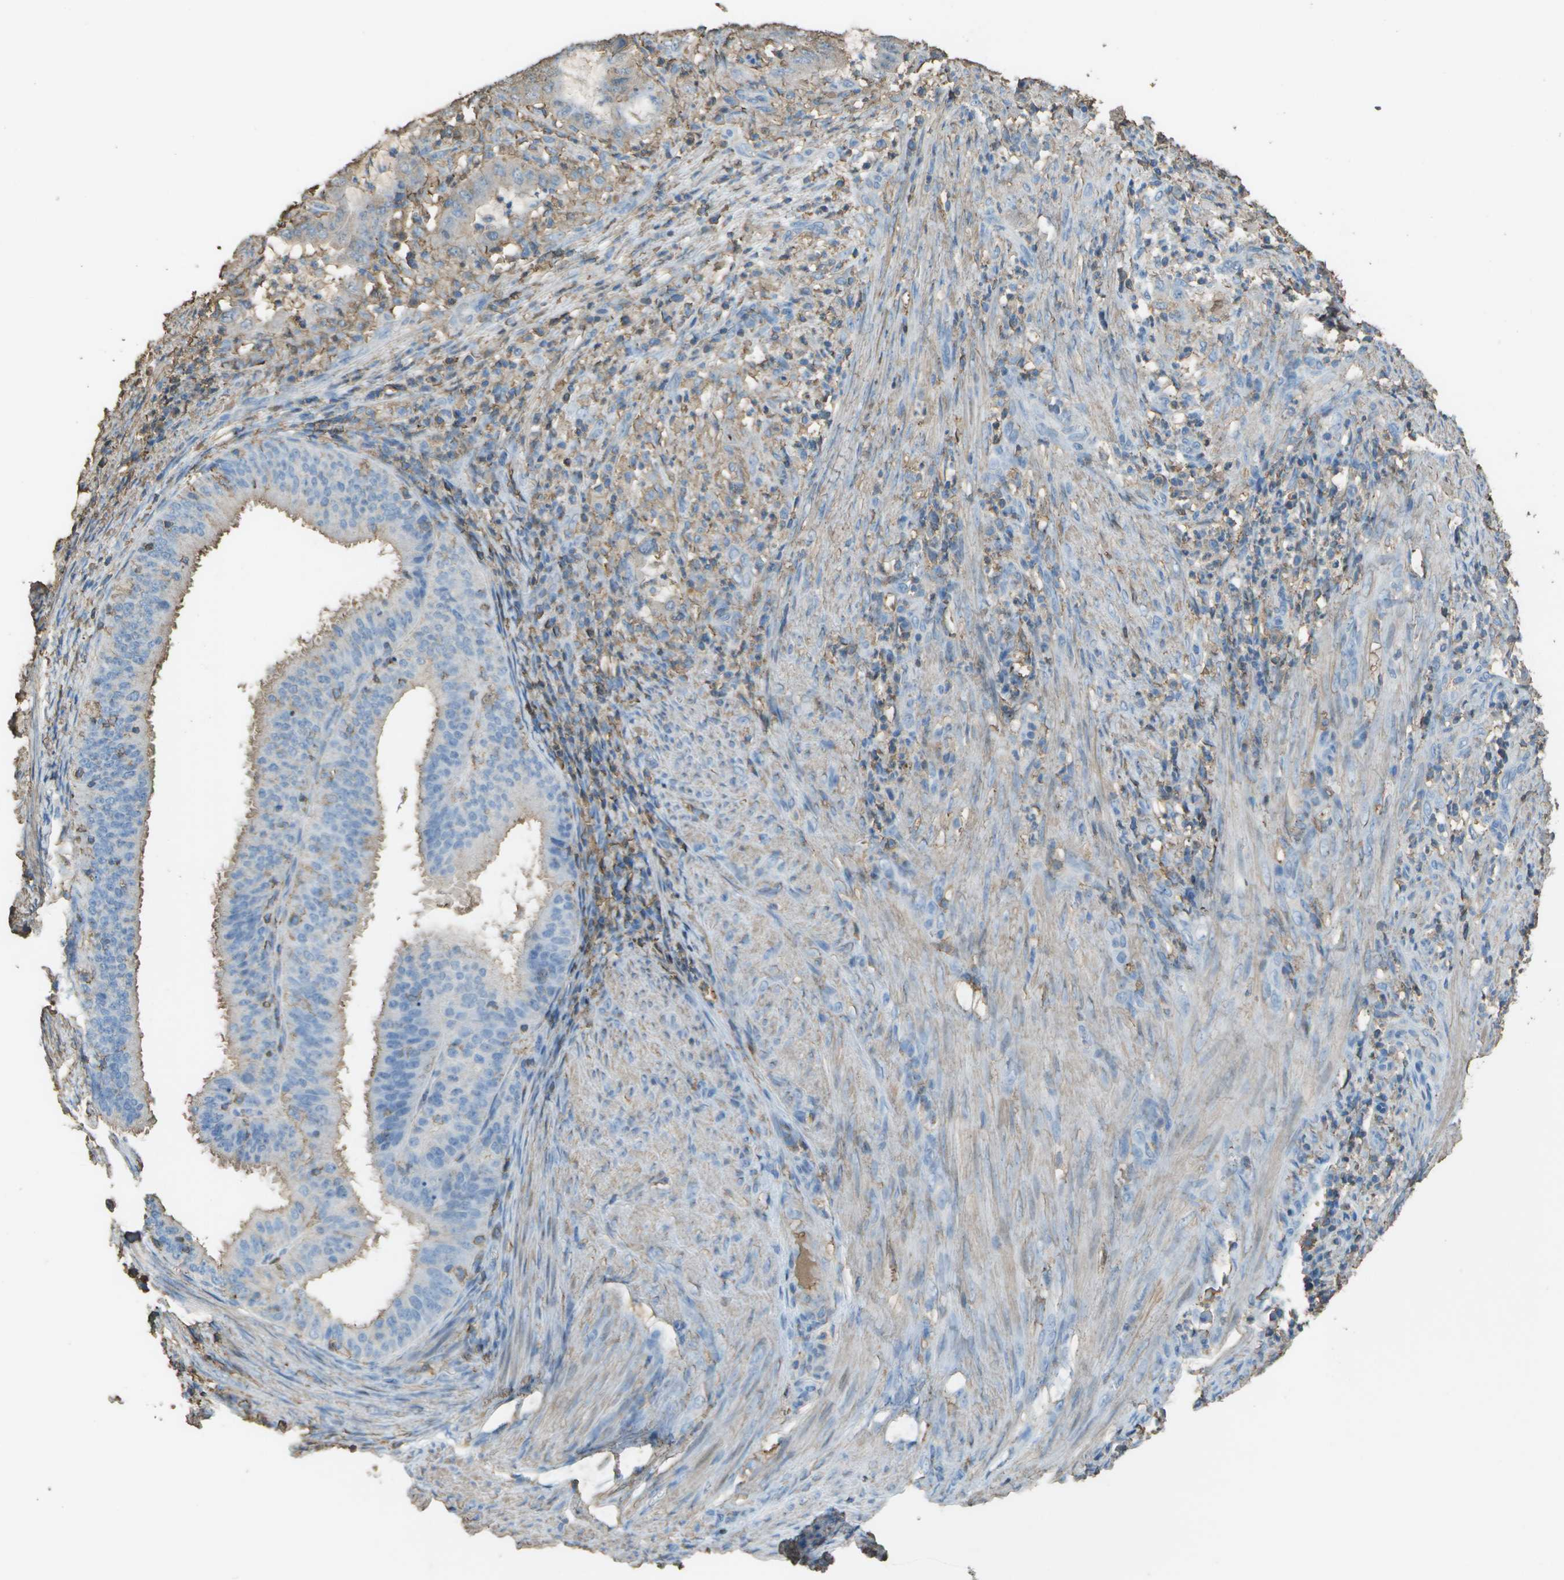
{"staining": {"intensity": "weak", "quantity": "25%-75%", "location": "cytoplasmic/membranous"}, "tissue": "endometrial cancer", "cell_type": "Tumor cells", "image_type": "cancer", "snomed": [{"axis": "morphology", "description": "Adenocarcinoma, NOS"}, {"axis": "topography", "description": "Endometrium"}], "caption": "IHC image of human endometrial cancer stained for a protein (brown), which shows low levels of weak cytoplasmic/membranous staining in about 25%-75% of tumor cells.", "gene": "CYP4F11", "patient": {"sex": "female", "age": 70}}